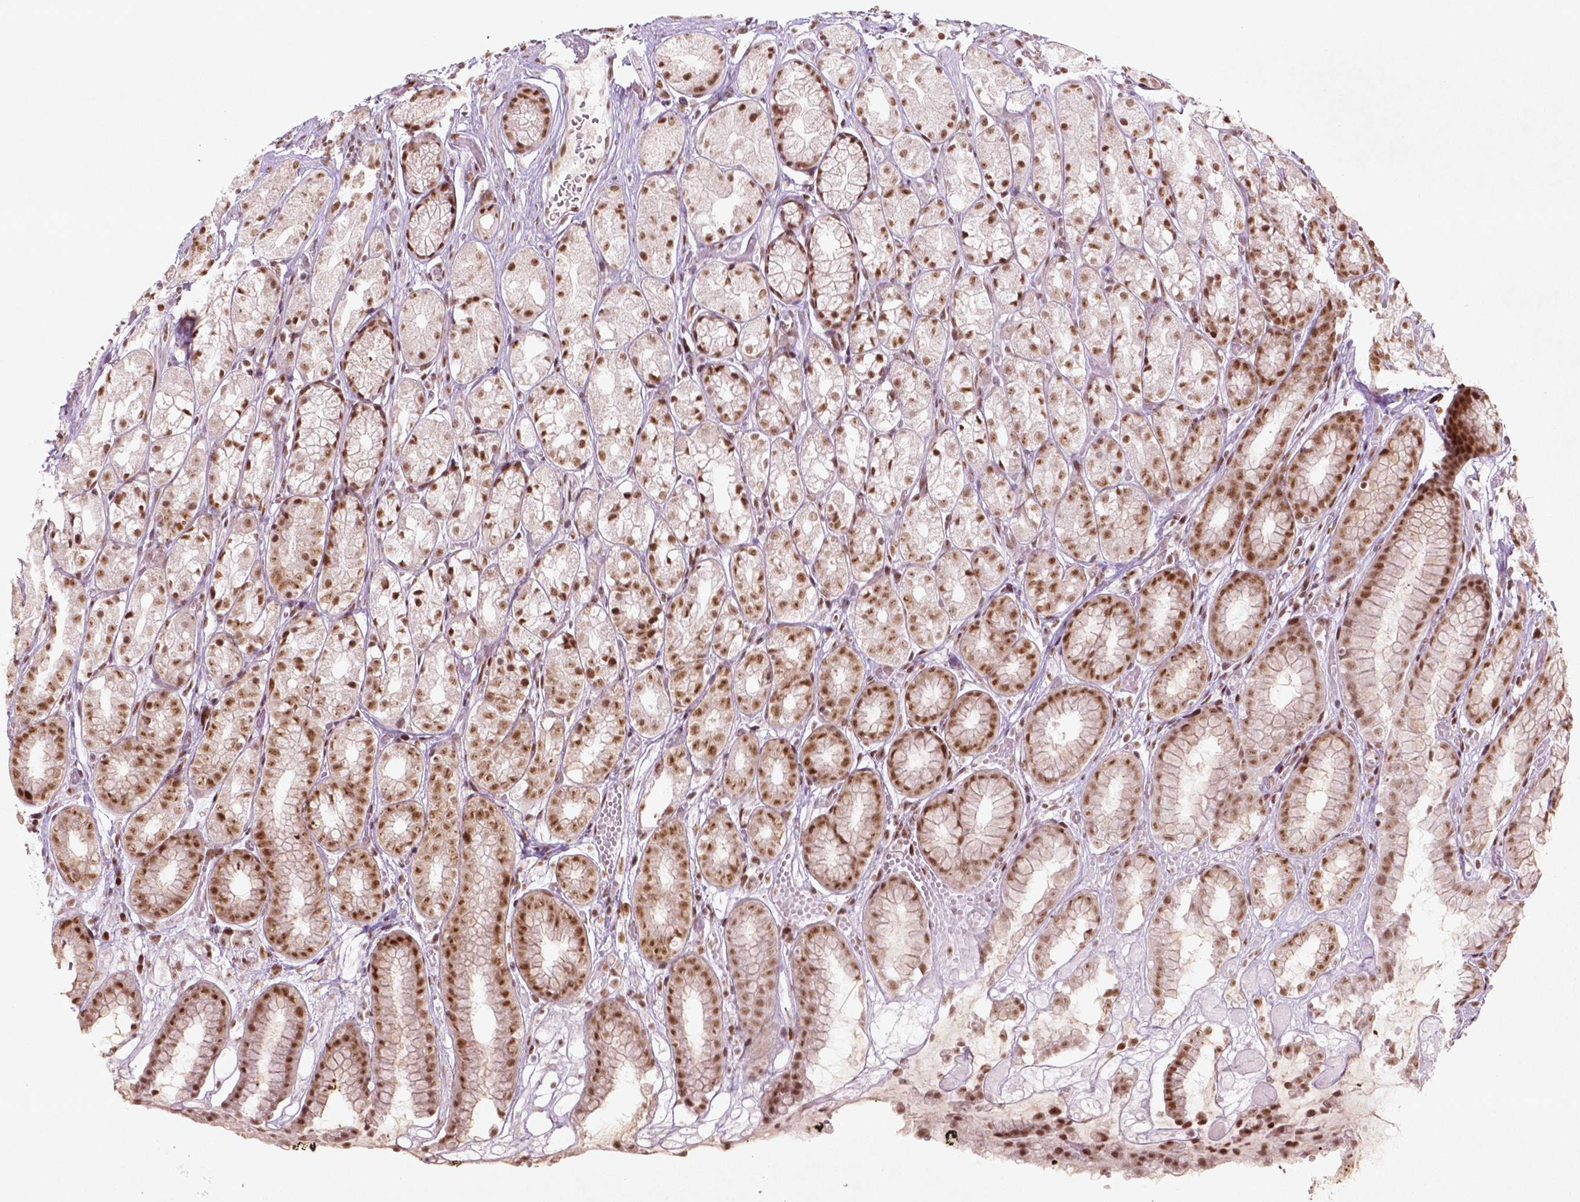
{"staining": {"intensity": "moderate", "quantity": ">75%", "location": "nuclear"}, "tissue": "stomach", "cell_type": "Glandular cells", "image_type": "normal", "snomed": [{"axis": "morphology", "description": "Normal tissue, NOS"}, {"axis": "topography", "description": "Stomach"}], "caption": "Immunohistochemistry (IHC) micrograph of normal stomach stained for a protein (brown), which demonstrates medium levels of moderate nuclear expression in about >75% of glandular cells.", "gene": "HMG20B", "patient": {"sex": "male", "age": 70}}